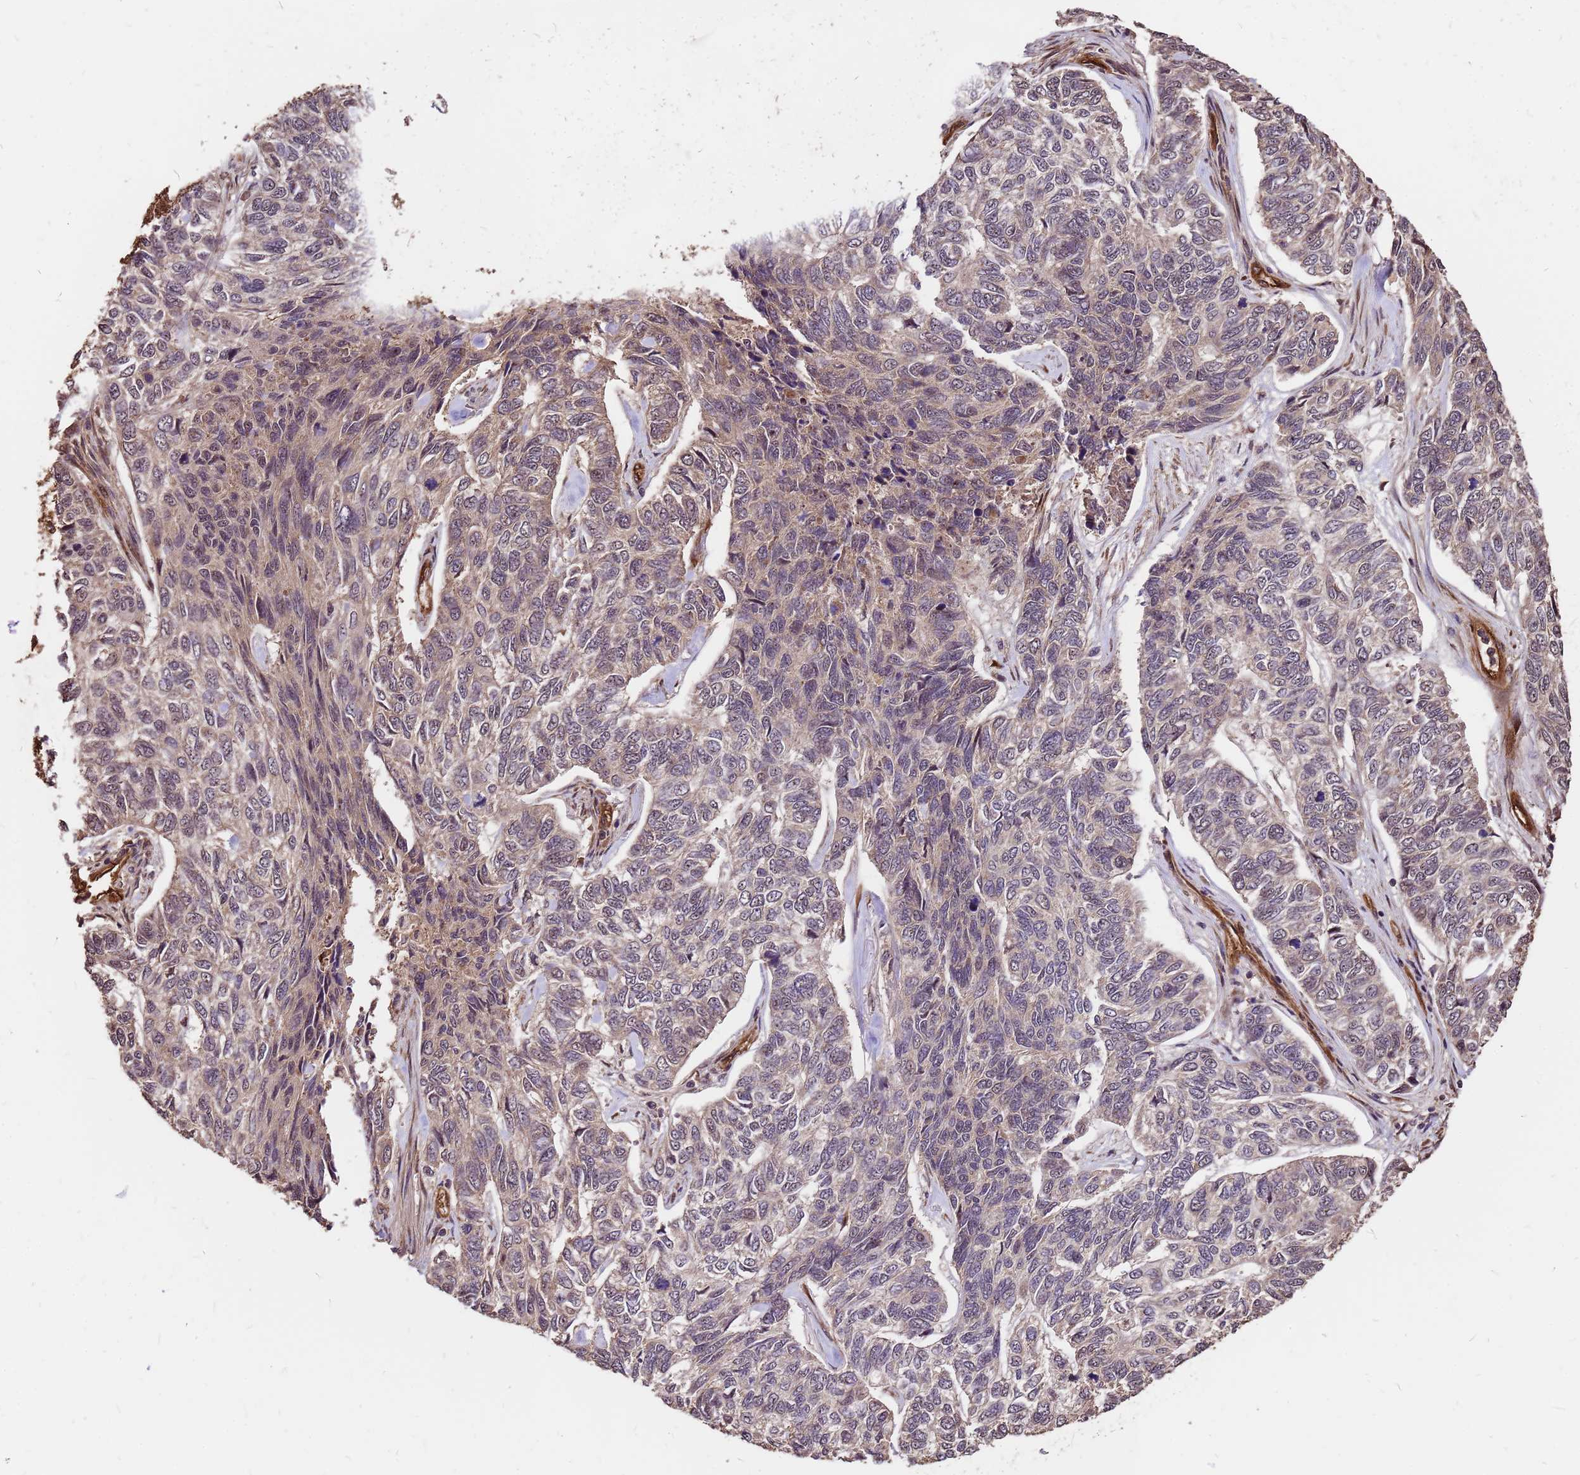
{"staining": {"intensity": "negative", "quantity": "none", "location": "none"}, "tissue": "skin cancer", "cell_type": "Tumor cells", "image_type": "cancer", "snomed": [{"axis": "morphology", "description": "Basal cell carcinoma"}, {"axis": "topography", "description": "Skin"}], "caption": "This is a image of immunohistochemistry staining of skin cancer (basal cell carcinoma), which shows no expression in tumor cells.", "gene": "GPATCH8", "patient": {"sex": "female", "age": 65}}